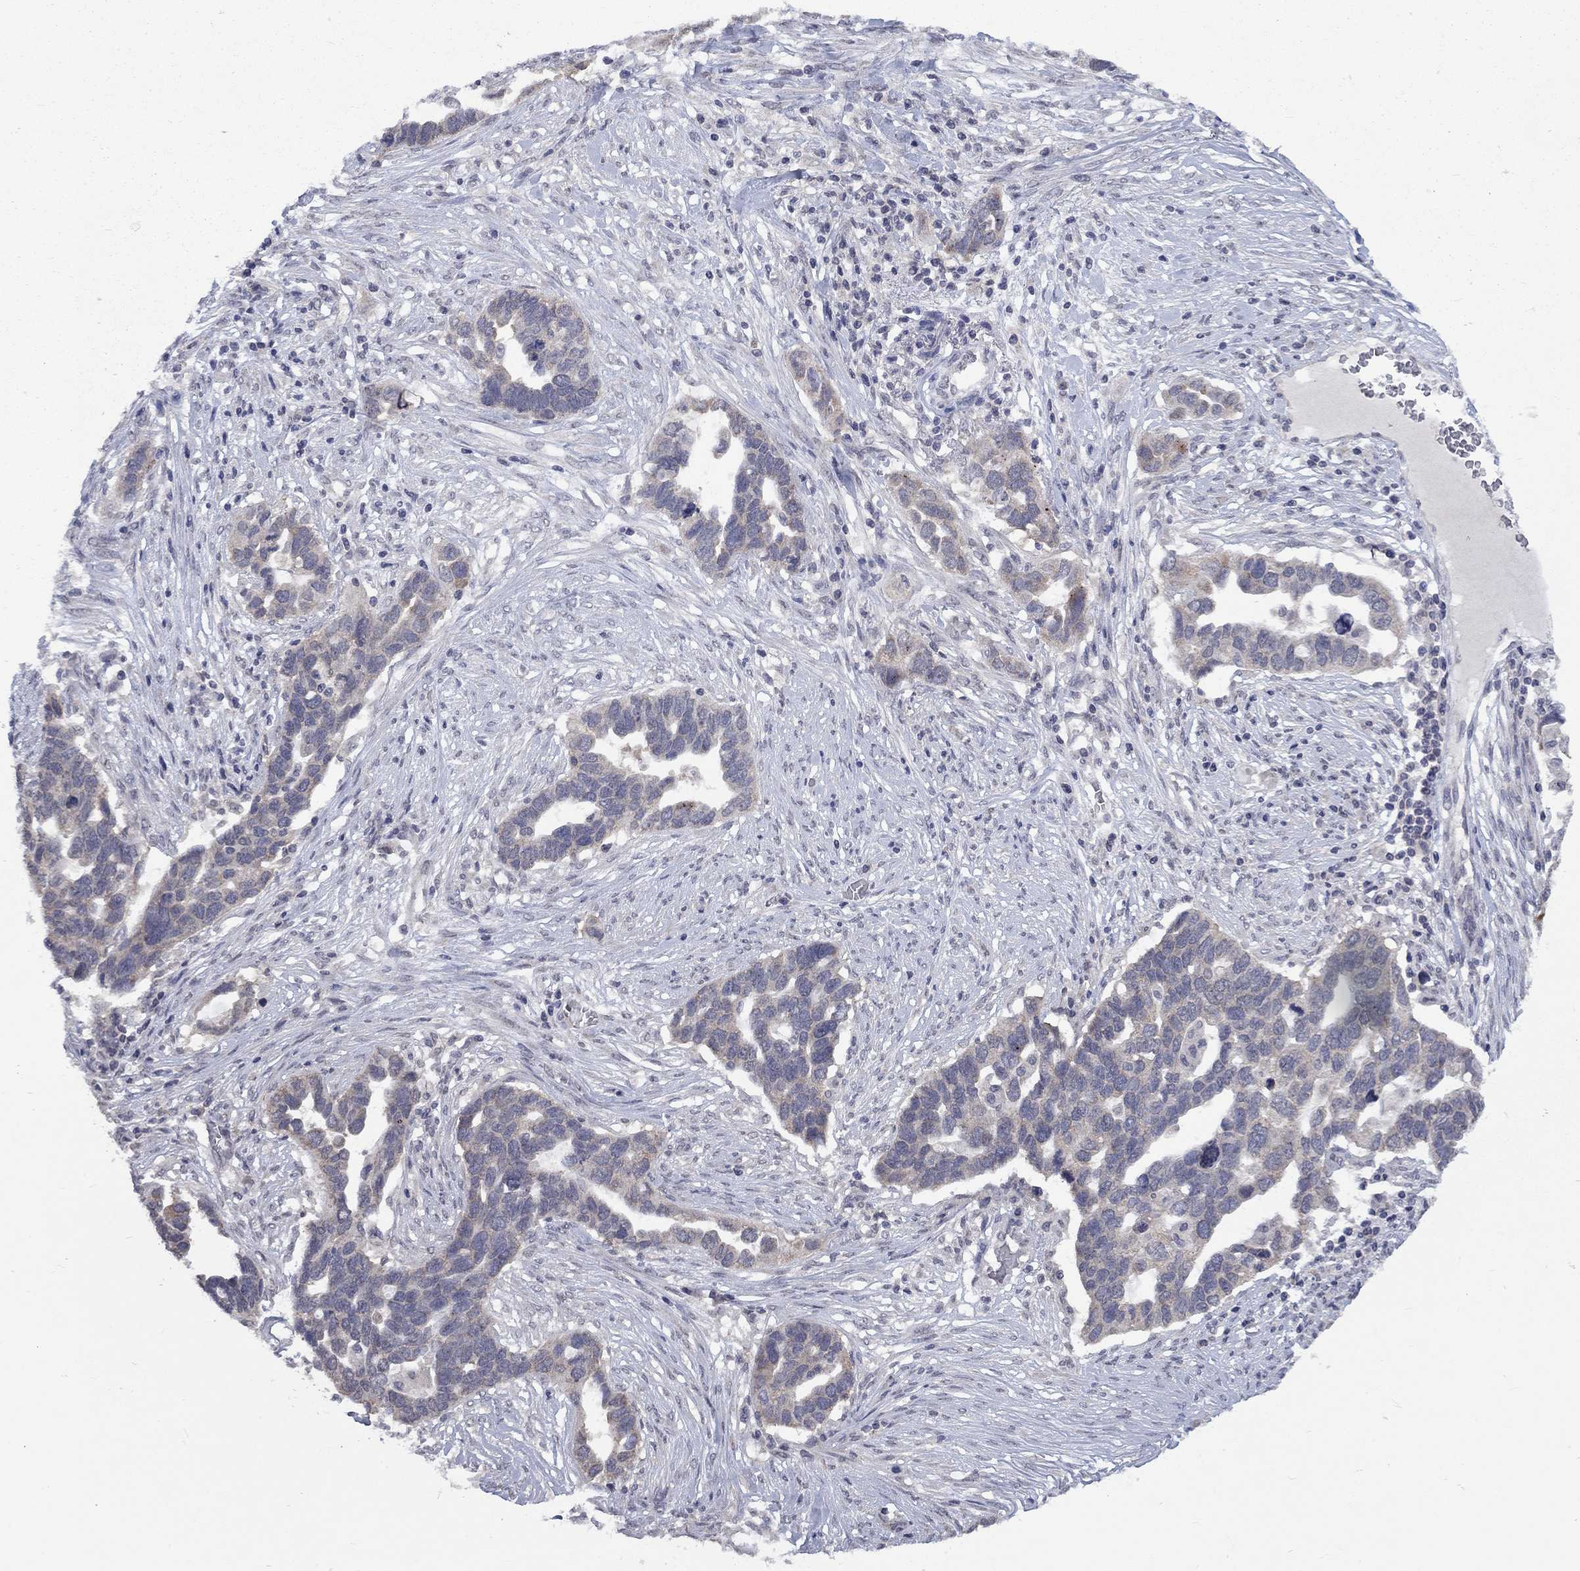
{"staining": {"intensity": "negative", "quantity": "none", "location": "none"}, "tissue": "ovarian cancer", "cell_type": "Tumor cells", "image_type": "cancer", "snomed": [{"axis": "morphology", "description": "Cystadenocarcinoma, serous, NOS"}, {"axis": "topography", "description": "Ovary"}], "caption": "Tumor cells are negative for protein expression in human ovarian serous cystadenocarcinoma.", "gene": "SPATA33", "patient": {"sex": "female", "age": 54}}